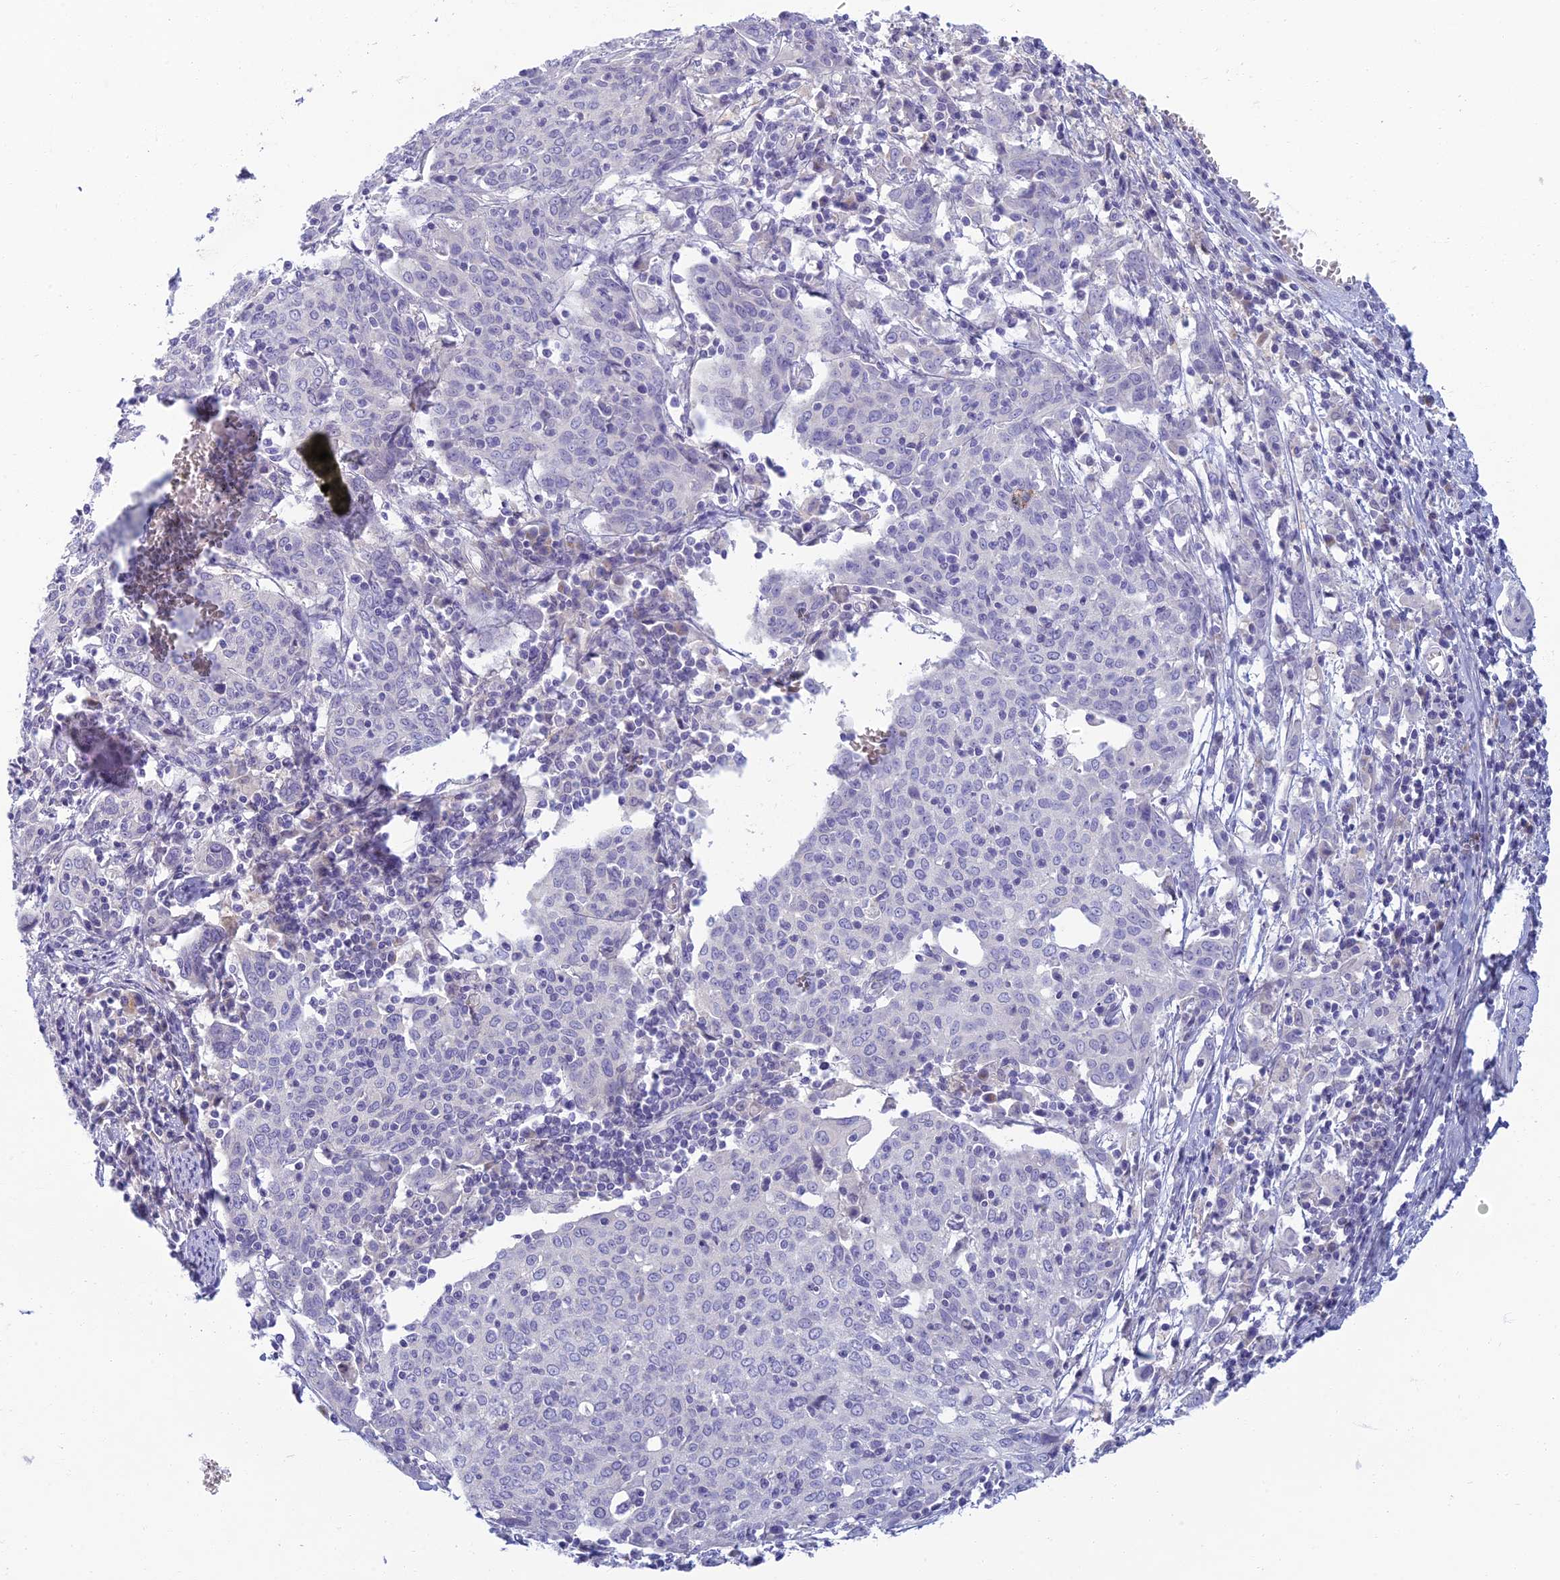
{"staining": {"intensity": "negative", "quantity": "none", "location": "none"}, "tissue": "cervical cancer", "cell_type": "Tumor cells", "image_type": "cancer", "snomed": [{"axis": "morphology", "description": "Squamous cell carcinoma, NOS"}, {"axis": "topography", "description": "Cervix"}], "caption": "Cervical cancer (squamous cell carcinoma) was stained to show a protein in brown. There is no significant positivity in tumor cells.", "gene": "SLC25A41", "patient": {"sex": "female", "age": 67}}